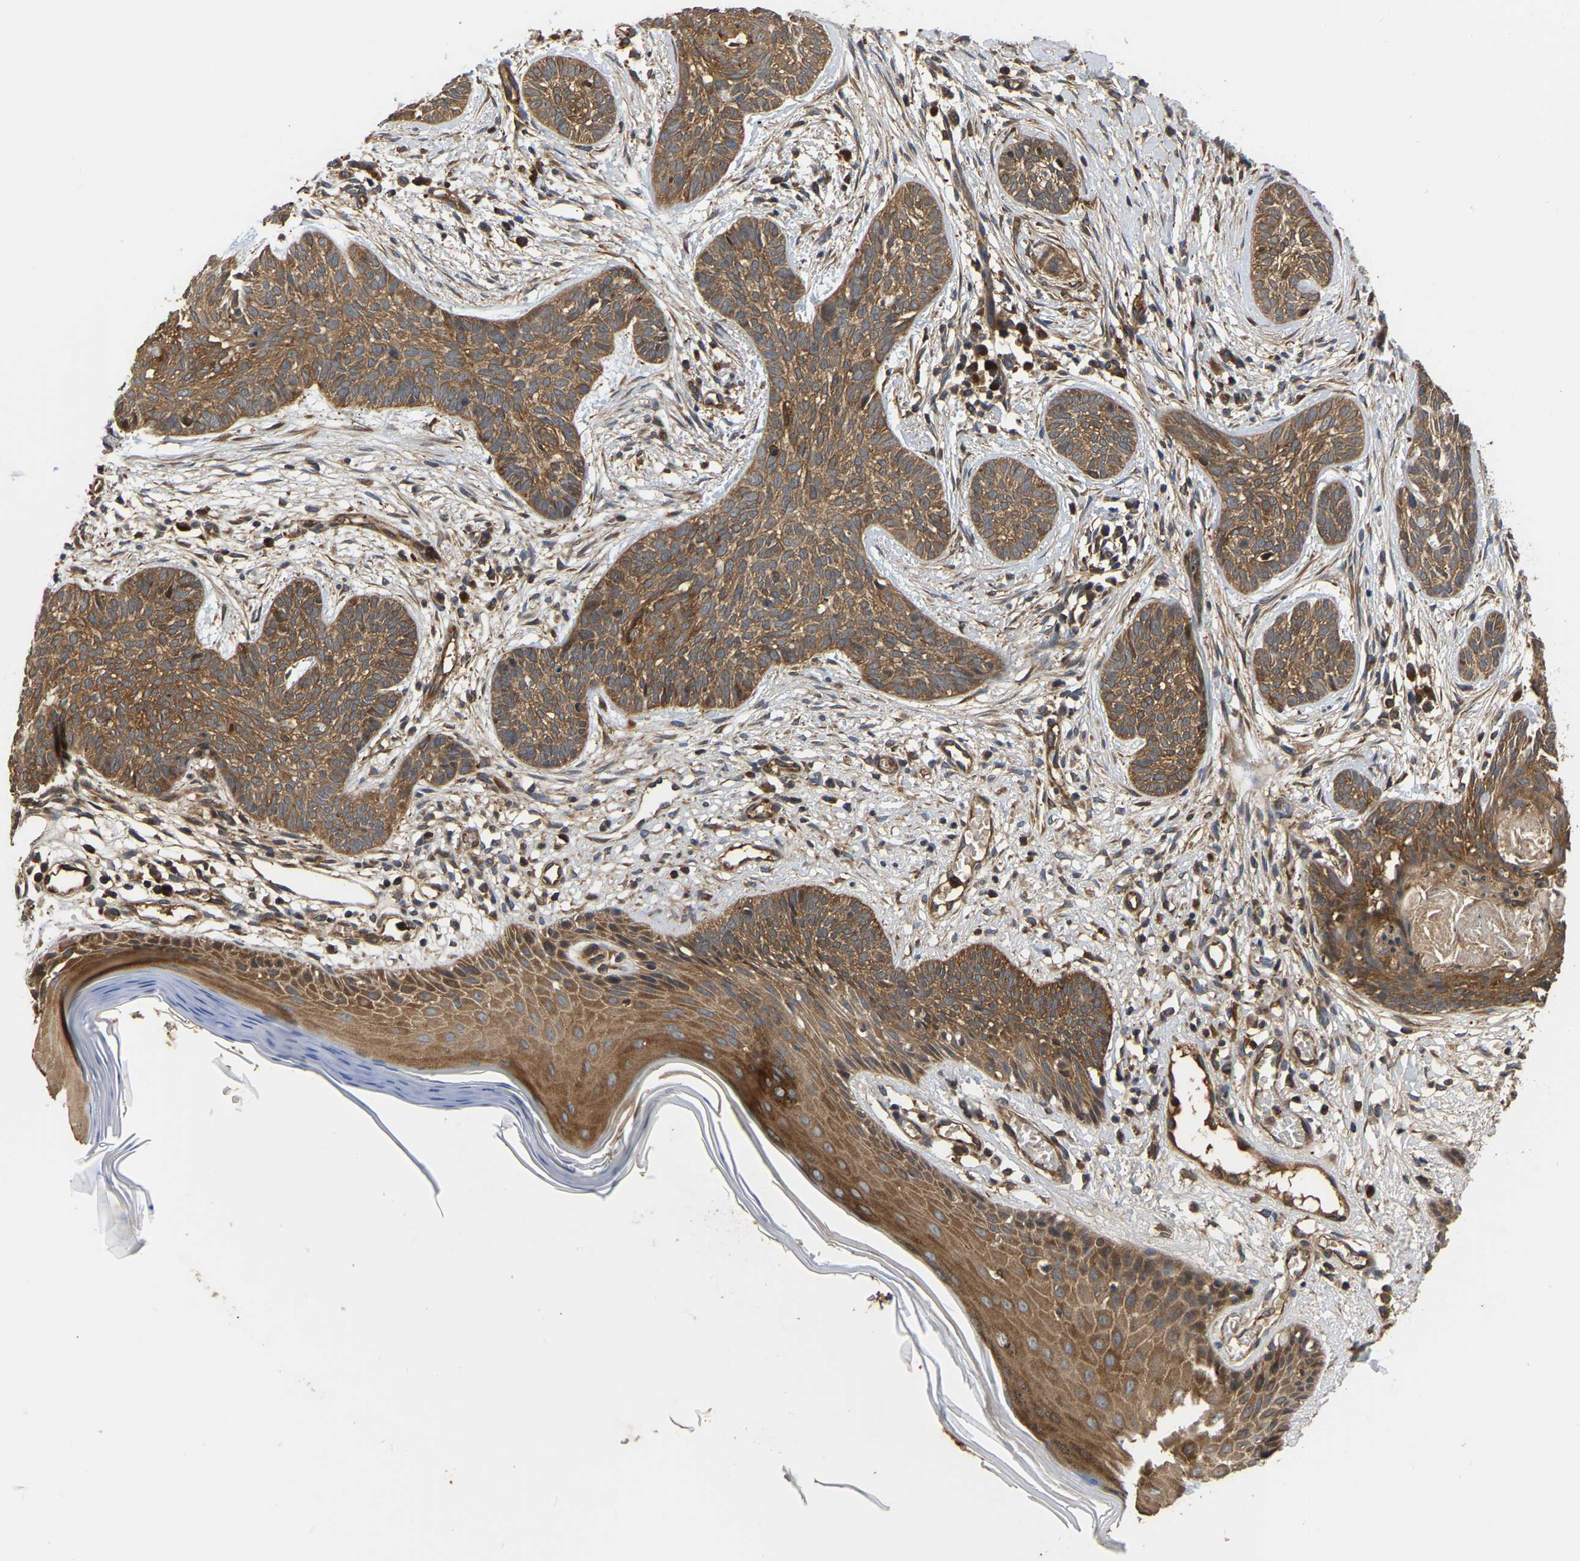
{"staining": {"intensity": "moderate", "quantity": ">75%", "location": "cytoplasmic/membranous"}, "tissue": "skin cancer", "cell_type": "Tumor cells", "image_type": "cancer", "snomed": [{"axis": "morphology", "description": "Basal cell carcinoma"}, {"axis": "topography", "description": "Skin"}], "caption": "This photomicrograph displays immunohistochemistry staining of basal cell carcinoma (skin), with medium moderate cytoplasmic/membranous positivity in approximately >75% of tumor cells.", "gene": "GARS1", "patient": {"sex": "female", "age": 59}}